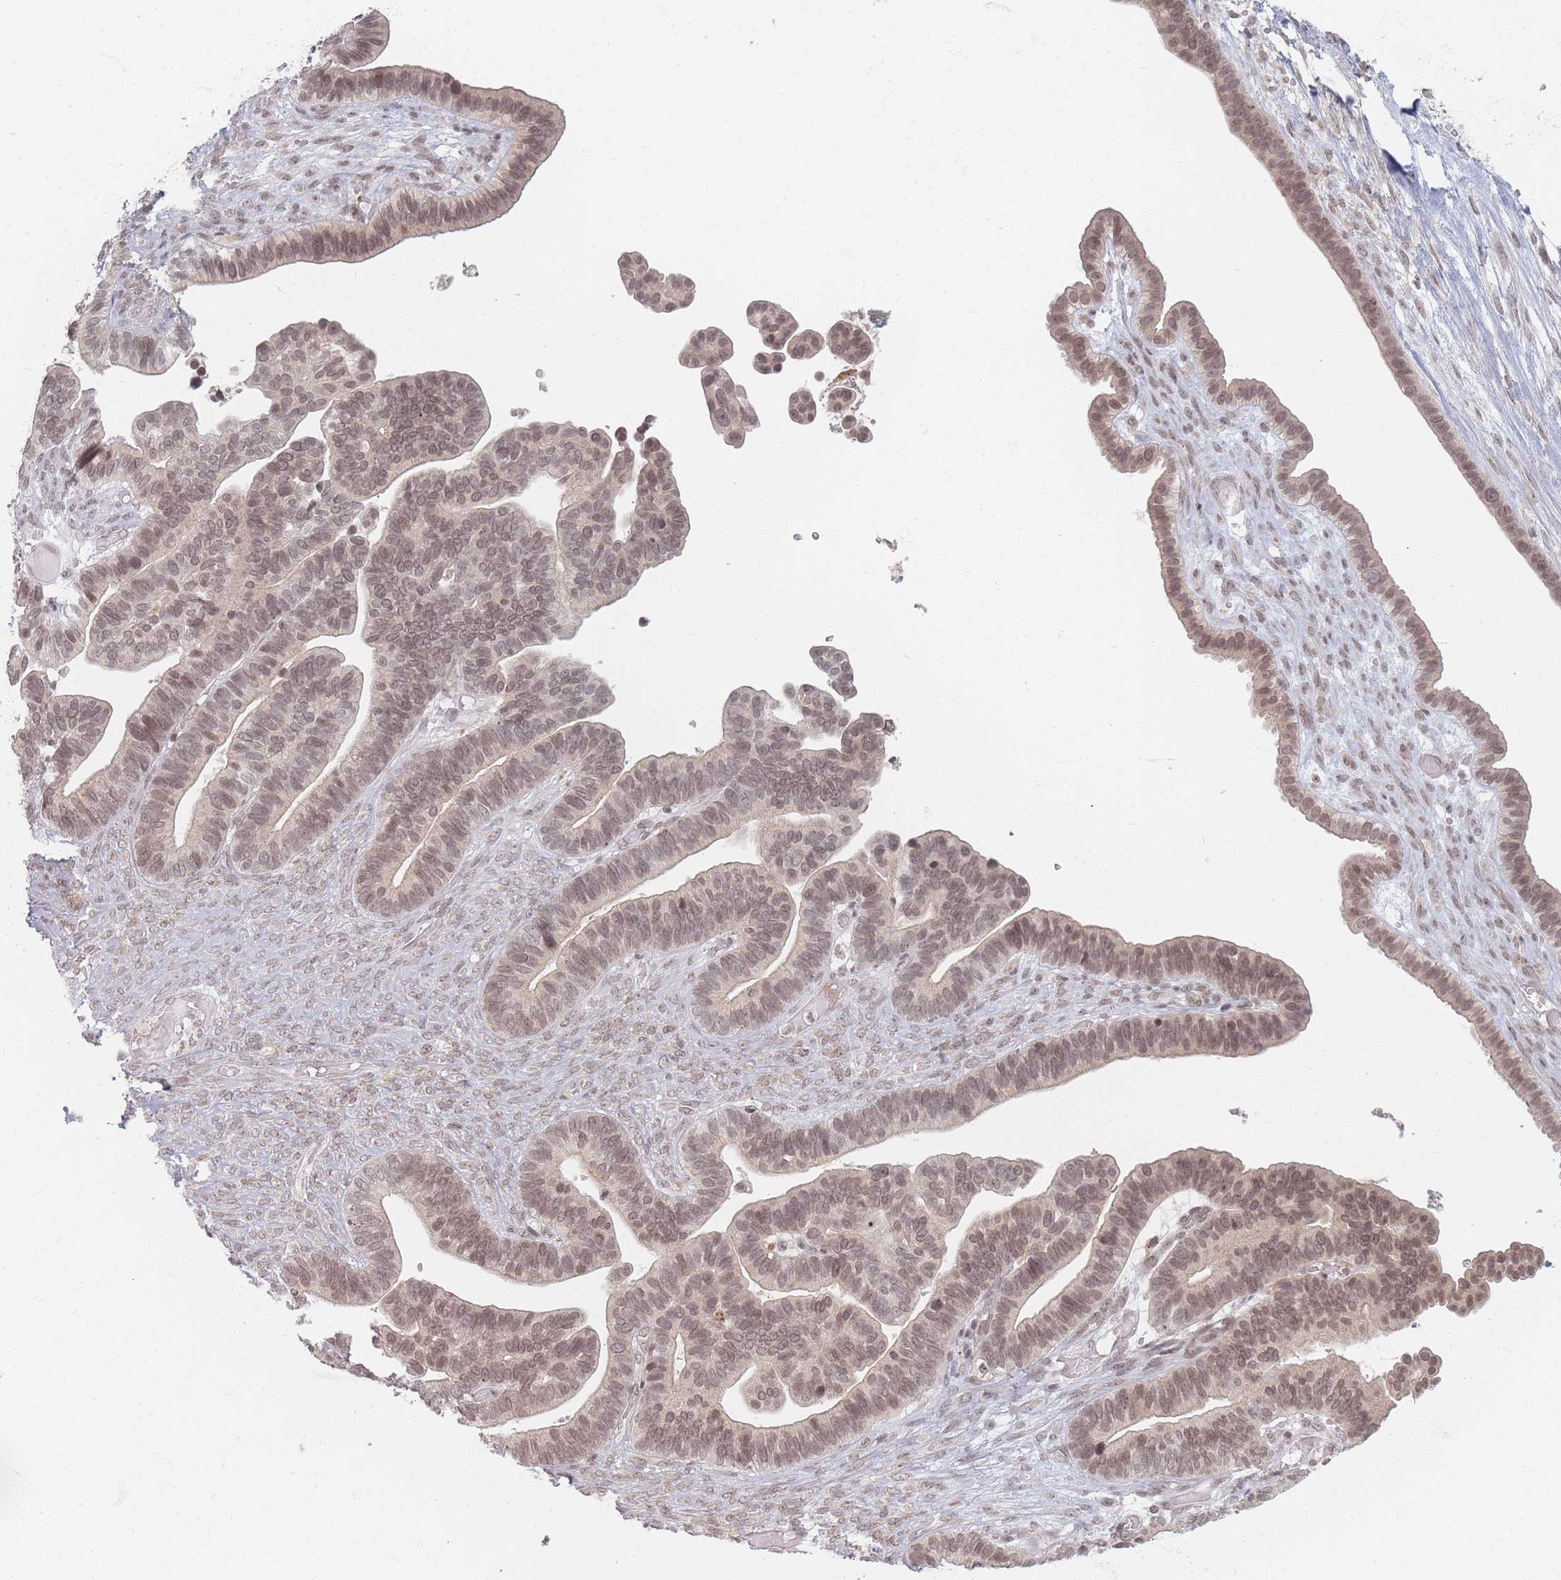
{"staining": {"intensity": "weak", "quantity": ">75%", "location": "nuclear"}, "tissue": "ovarian cancer", "cell_type": "Tumor cells", "image_type": "cancer", "snomed": [{"axis": "morphology", "description": "Cystadenocarcinoma, serous, NOS"}, {"axis": "topography", "description": "Ovary"}], "caption": "An image of human ovarian cancer stained for a protein shows weak nuclear brown staining in tumor cells.", "gene": "SPATA45", "patient": {"sex": "female", "age": 56}}